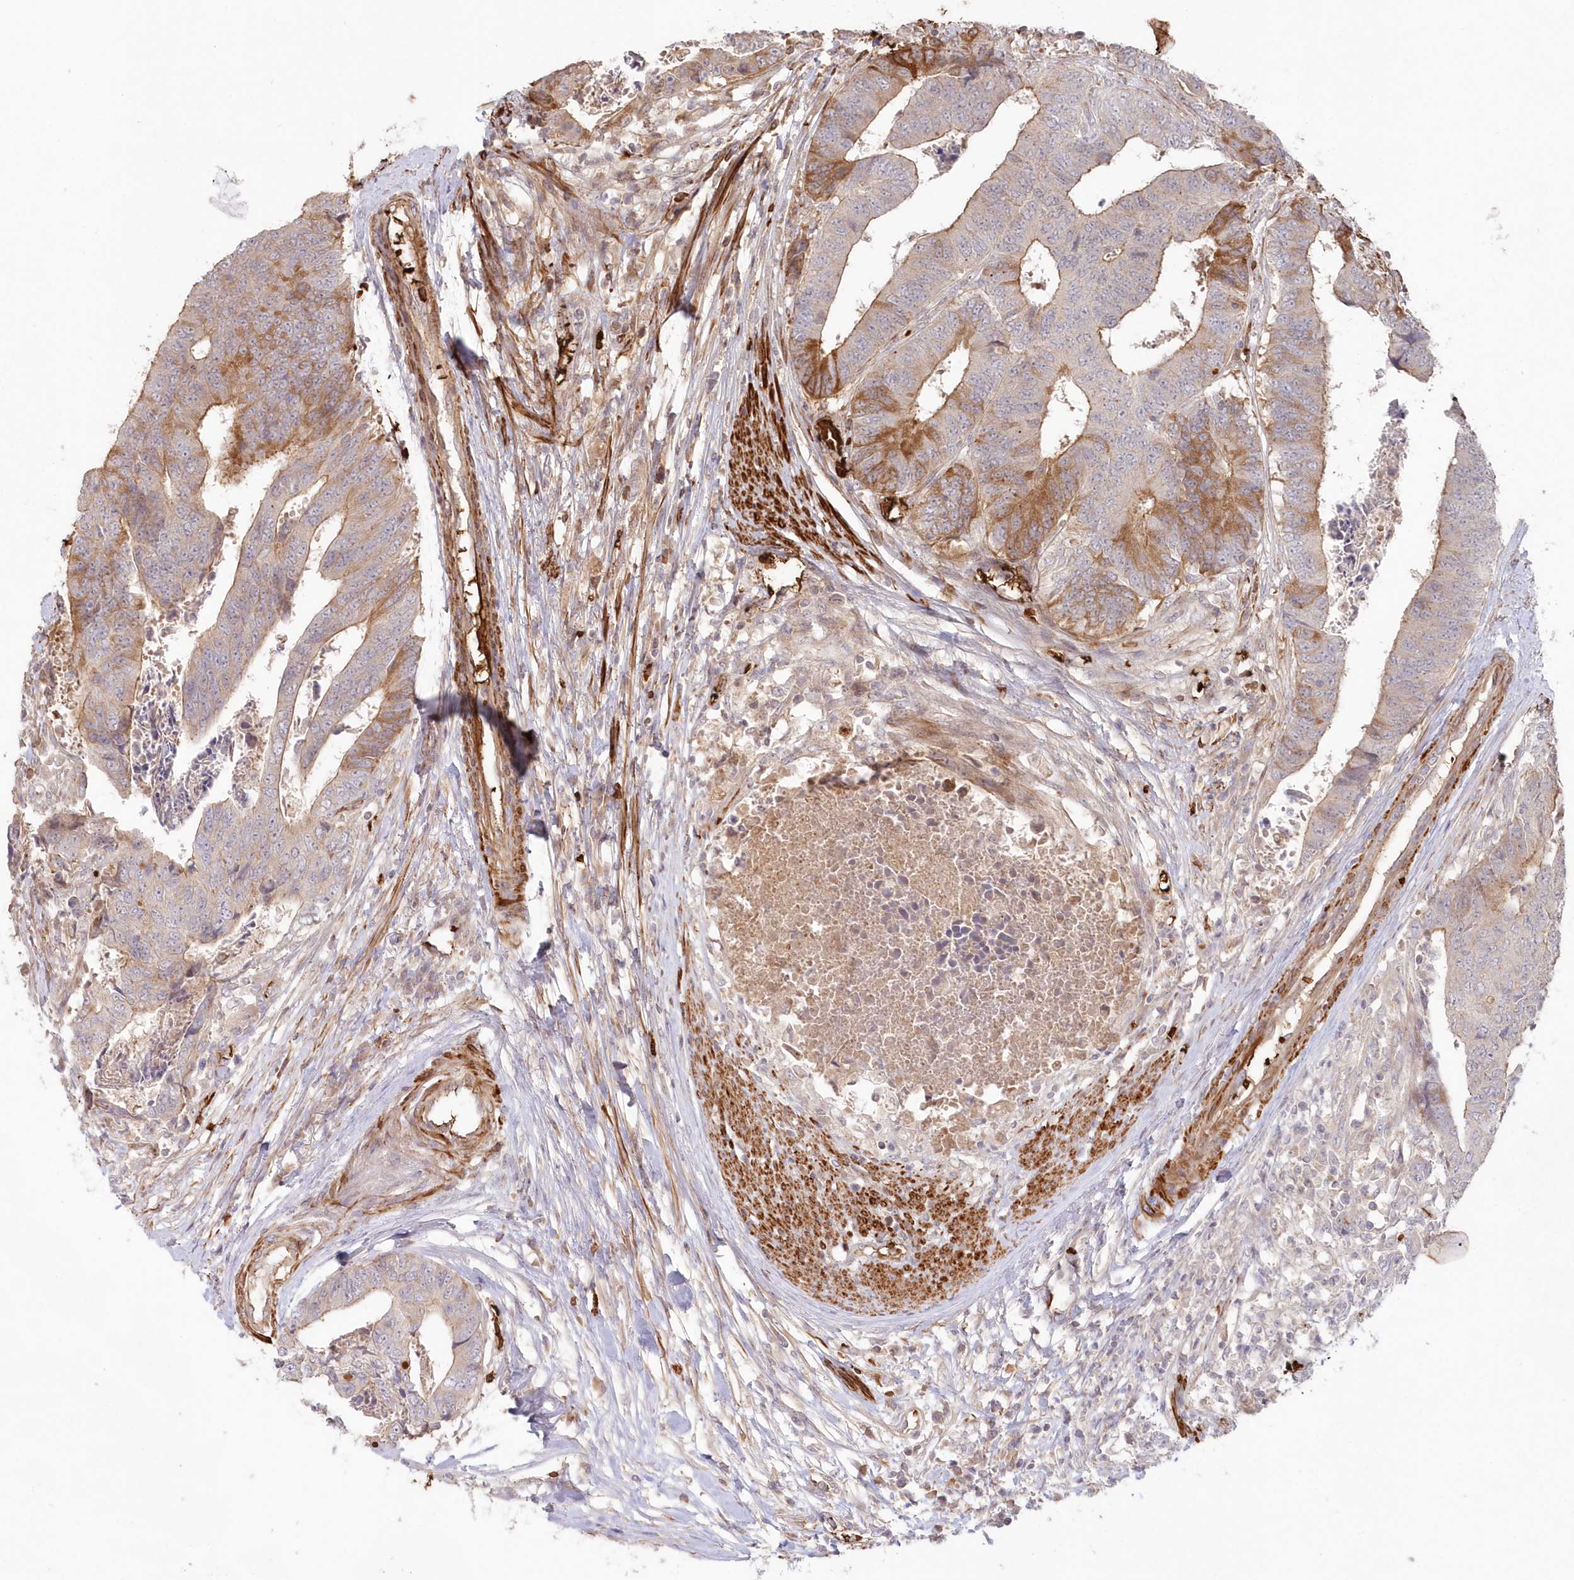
{"staining": {"intensity": "moderate", "quantity": "25%-75%", "location": "cytoplasmic/membranous"}, "tissue": "colorectal cancer", "cell_type": "Tumor cells", "image_type": "cancer", "snomed": [{"axis": "morphology", "description": "Adenocarcinoma, NOS"}, {"axis": "topography", "description": "Rectum"}], "caption": "Immunohistochemical staining of human colorectal cancer exhibits moderate cytoplasmic/membranous protein positivity in about 25%-75% of tumor cells. Nuclei are stained in blue.", "gene": "SERINC1", "patient": {"sex": "male", "age": 84}}